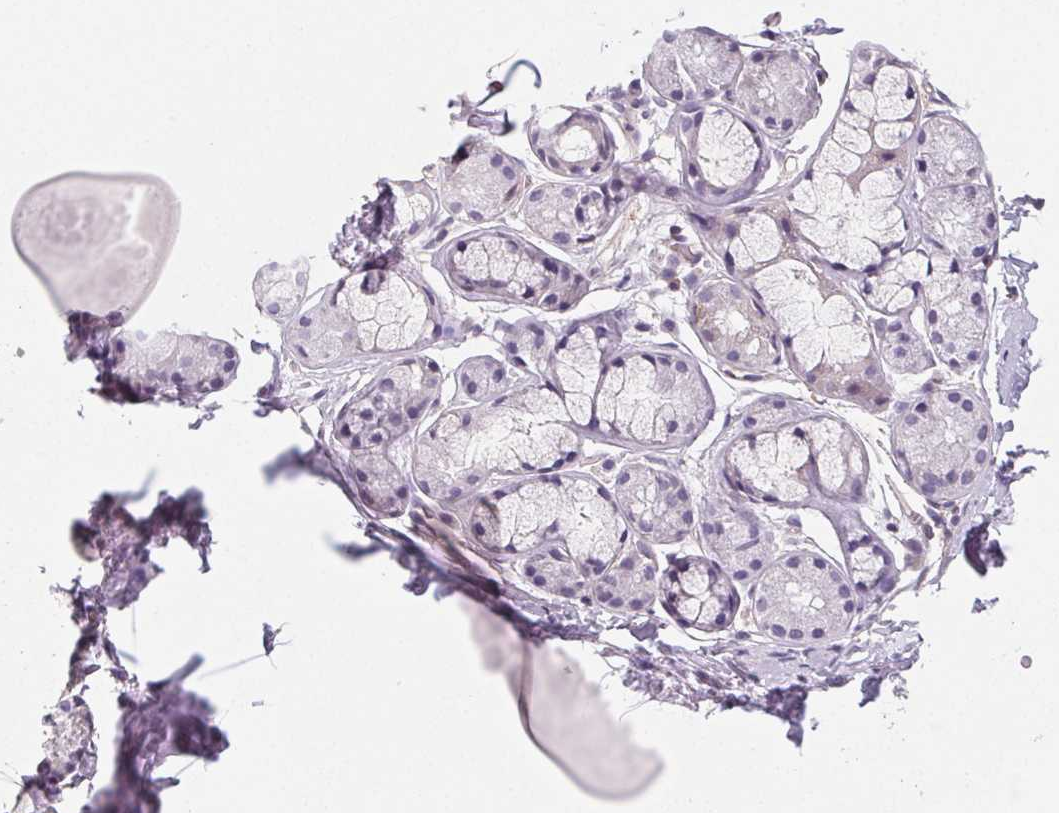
{"staining": {"intensity": "negative", "quantity": "none", "location": "none"}, "tissue": "soft tissue", "cell_type": "Fibroblasts", "image_type": "normal", "snomed": [{"axis": "morphology", "description": "Normal tissue, NOS"}, {"axis": "topography", "description": "Lymph node"}, {"axis": "topography", "description": "Cartilage tissue"}, {"axis": "topography", "description": "Bronchus"}], "caption": "A histopathology image of soft tissue stained for a protein reveals no brown staining in fibroblasts. Nuclei are stained in blue.", "gene": "GBP1", "patient": {"sex": "female", "age": 70}}